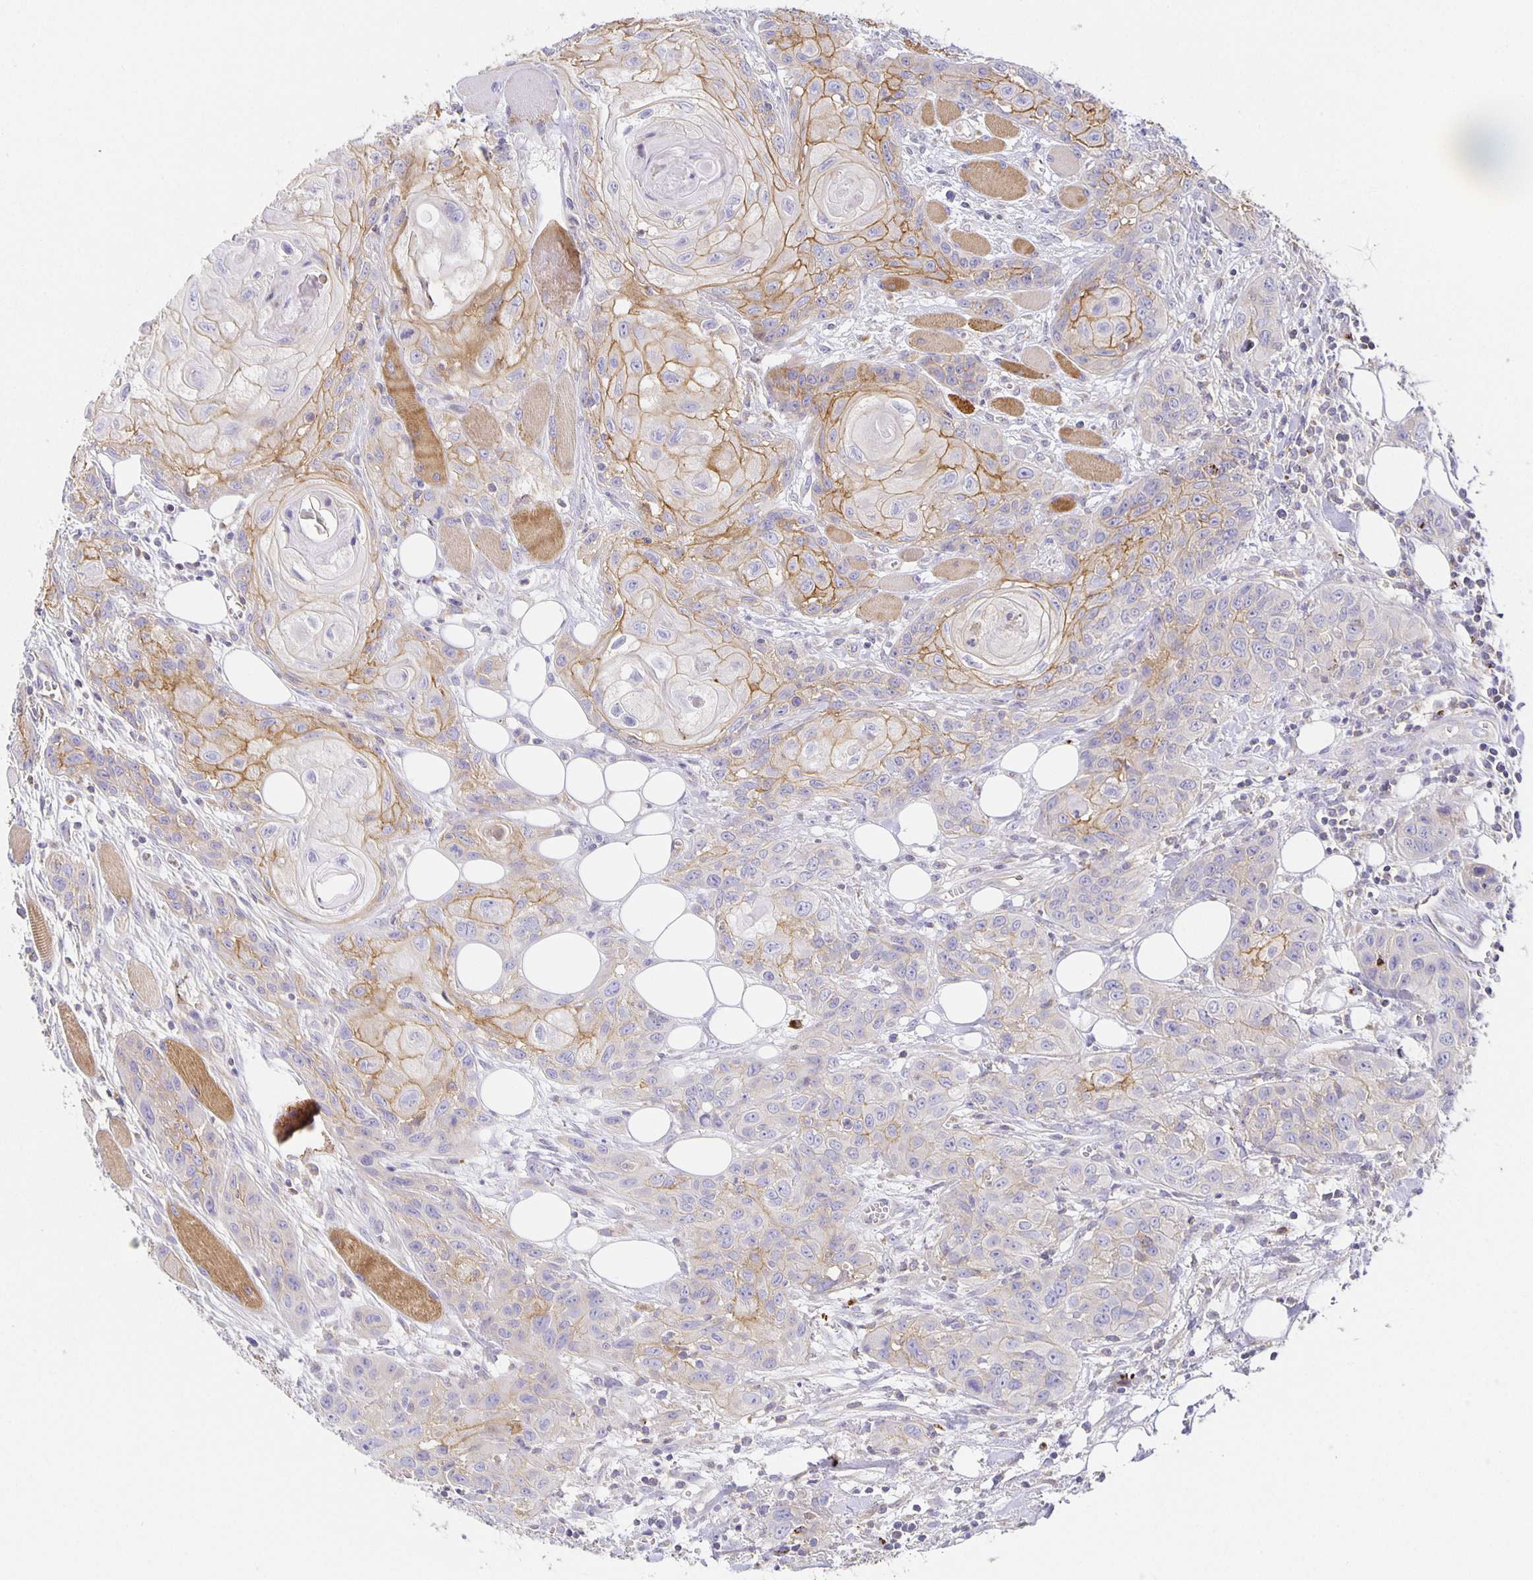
{"staining": {"intensity": "moderate", "quantity": "25%-75%", "location": "cytoplasmic/membranous"}, "tissue": "head and neck cancer", "cell_type": "Tumor cells", "image_type": "cancer", "snomed": [{"axis": "morphology", "description": "Squamous cell carcinoma, NOS"}, {"axis": "topography", "description": "Oral tissue"}, {"axis": "topography", "description": "Head-Neck"}], "caption": "A high-resolution image shows immunohistochemistry staining of head and neck squamous cell carcinoma, which demonstrates moderate cytoplasmic/membranous staining in about 25%-75% of tumor cells.", "gene": "FLRT3", "patient": {"sex": "male", "age": 58}}